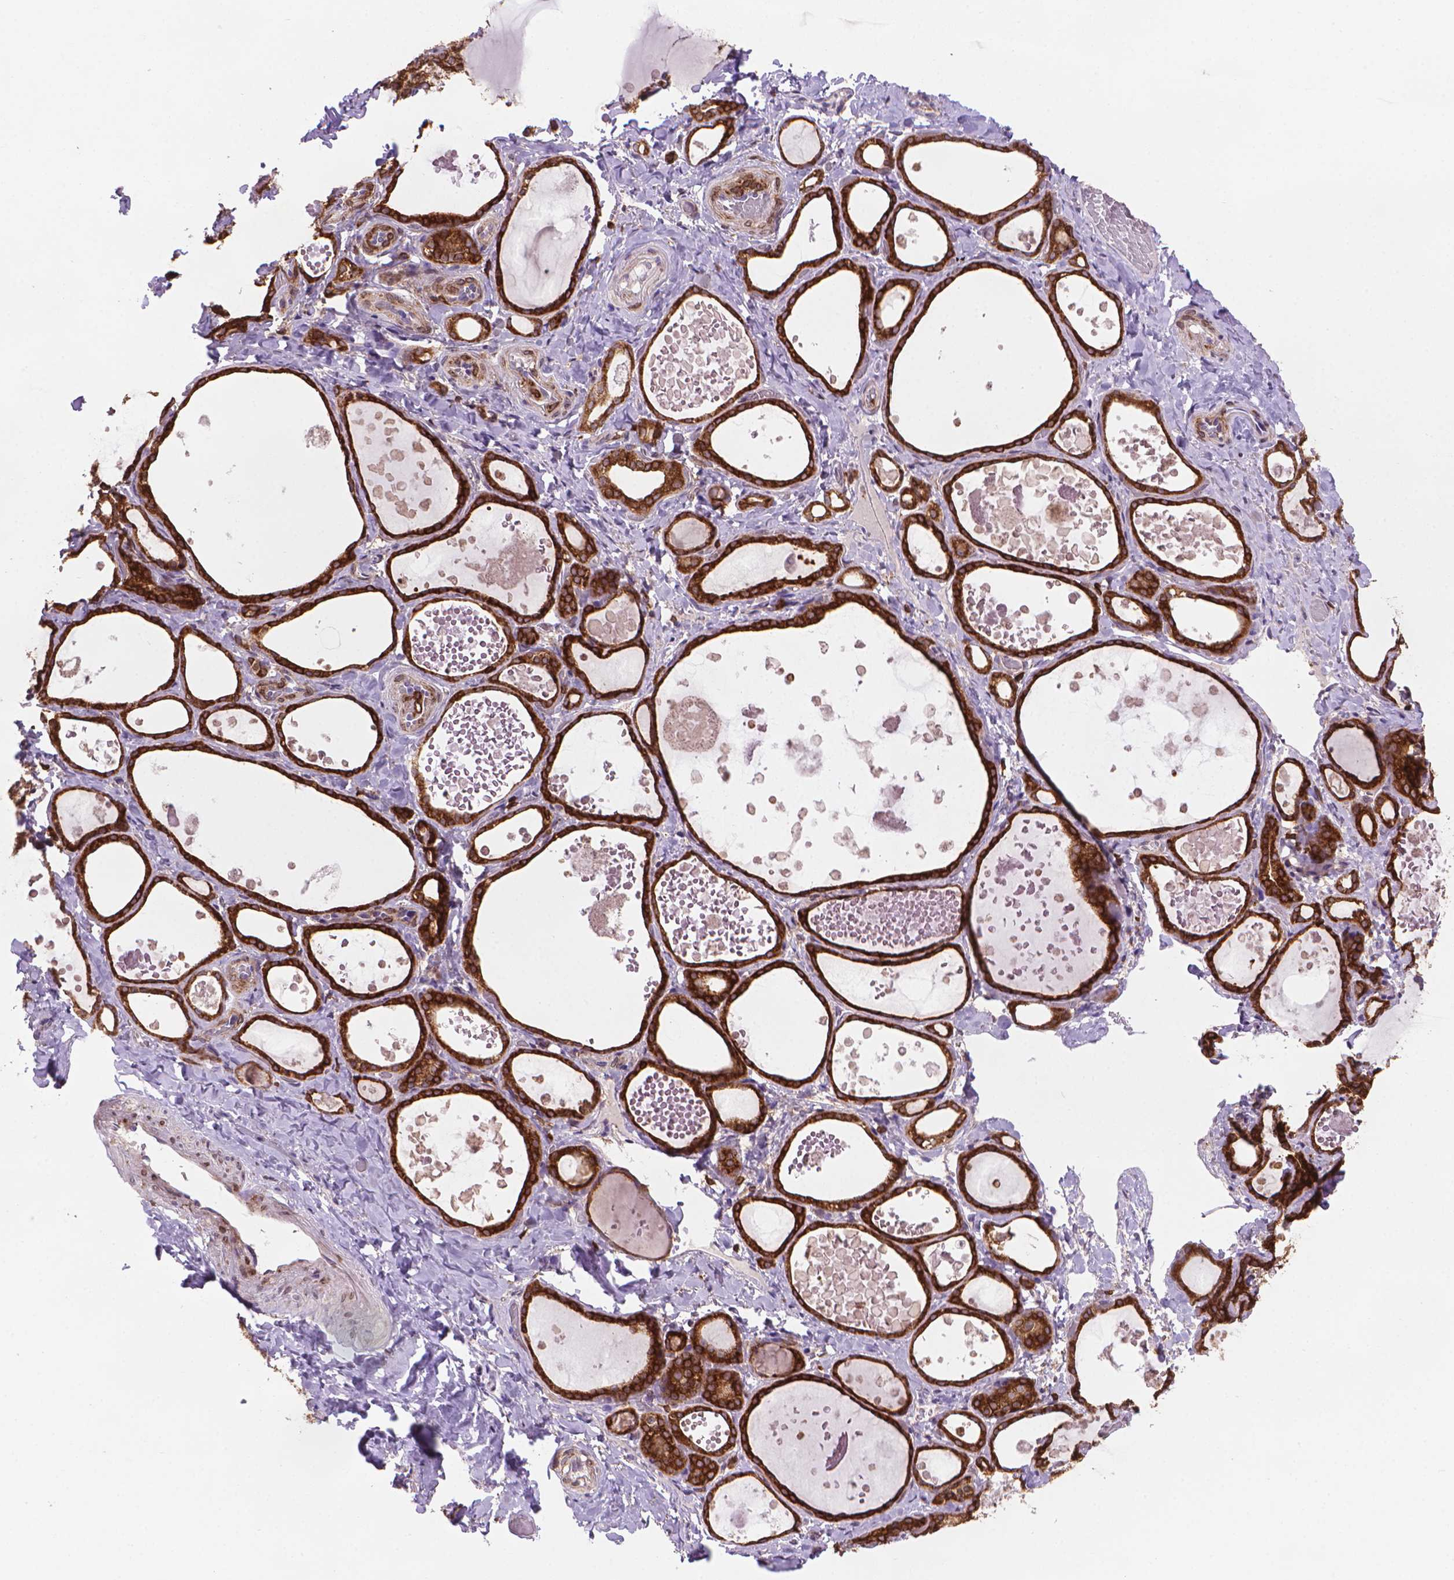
{"staining": {"intensity": "strong", "quantity": ">75%", "location": "cytoplasmic/membranous"}, "tissue": "thyroid gland", "cell_type": "Glandular cells", "image_type": "normal", "snomed": [{"axis": "morphology", "description": "Normal tissue, NOS"}, {"axis": "topography", "description": "Thyroid gland"}], "caption": "Strong cytoplasmic/membranous staining for a protein is seen in approximately >75% of glandular cells of unremarkable thyroid gland using IHC.", "gene": "BCL2", "patient": {"sex": "female", "age": 56}}